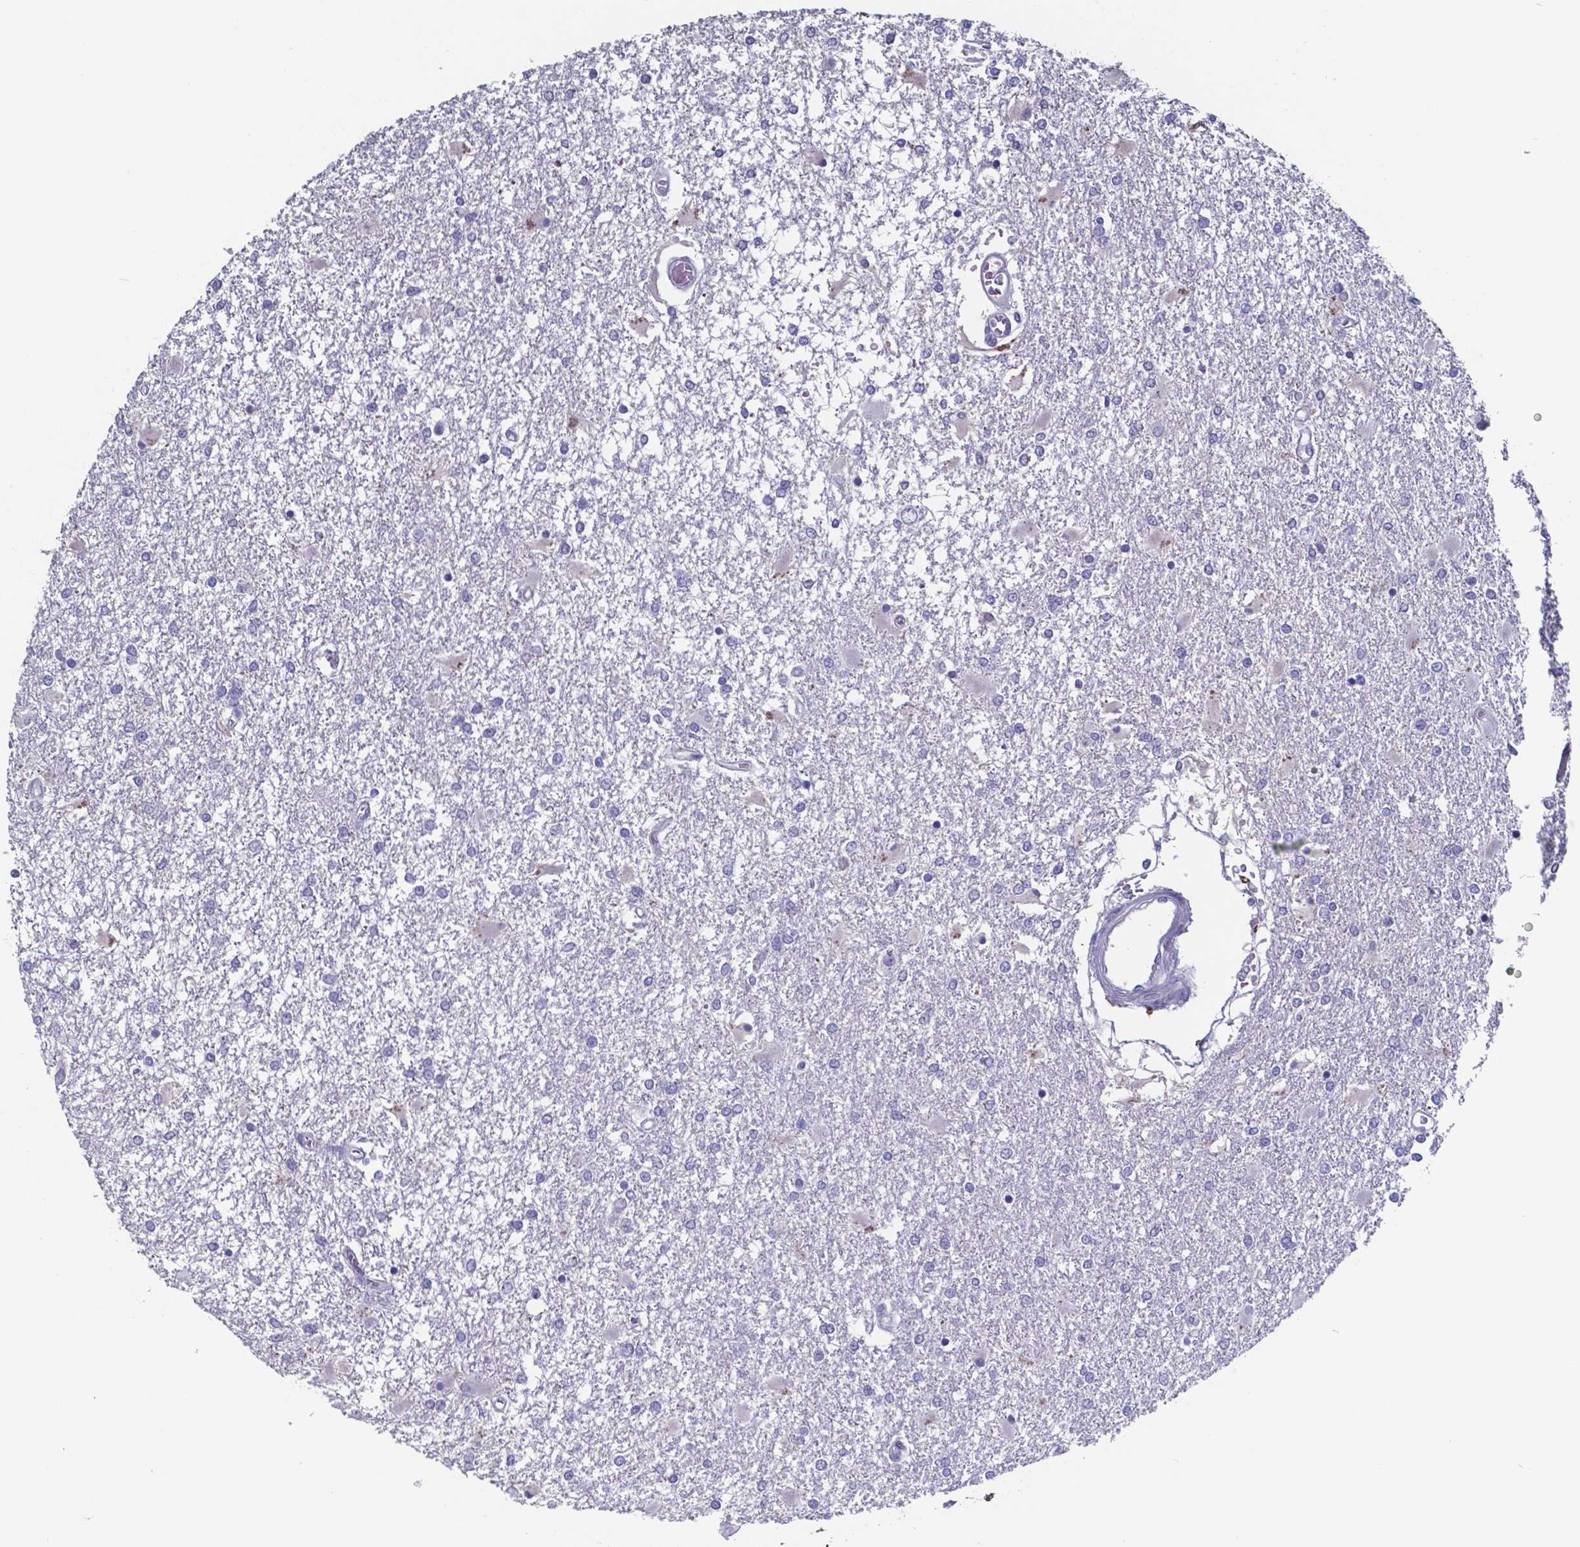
{"staining": {"intensity": "negative", "quantity": "none", "location": "none"}, "tissue": "glioma", "cell_type": "Tumor cells", "image_type": "cancer", "snomed": [{"axis": "morphology", "description": "Glioma, malignant, High grade"}, {"axis": "topography", "description": "Cerebral cortex"}], "caption": "Immunohistochemistry of human glioma displays no expression in tumor cells.", "gene": "TTR", "patient": {"sex": "male", "age": 79}}